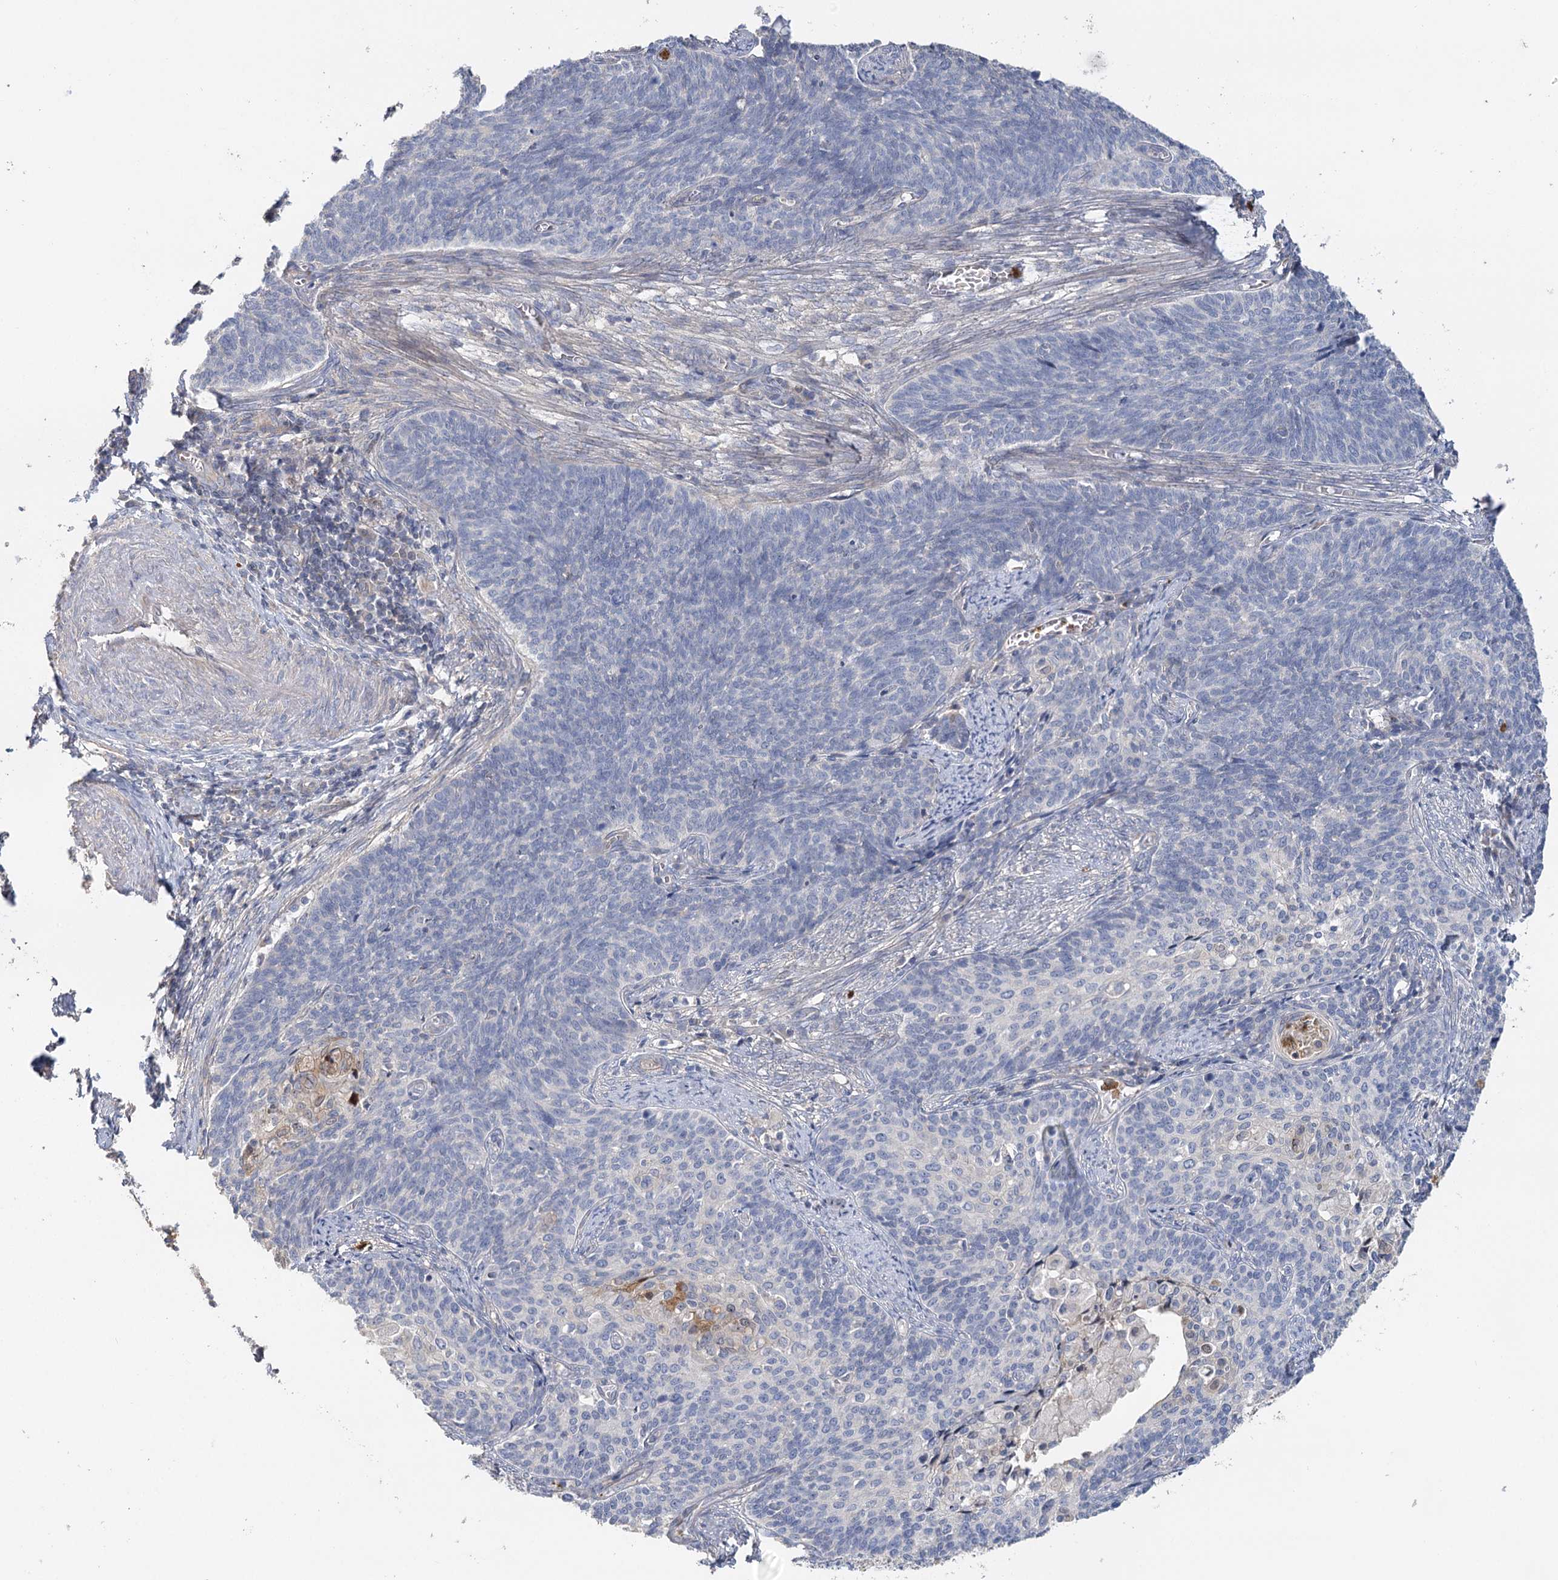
{"staining": {"intensity": "negative", "quantity": "none", "location": "none"}, "tissue": "cervical cancer", "cell_type": "Tumor cells", "image_type": "cancer", "snomed": [{"axis": "morphology", "description": "Squamous cell carcinoma, NOS"}, {"axis": "topography", "description": "Cervix"}], "caption": "Immunohistochemical staining of cervical cancer (squamous cell carcinoma) demonstrates no significant staining in tumor cells.", "gene": "EPB41L5", "patient": {"sex": "female", "age": 39}}